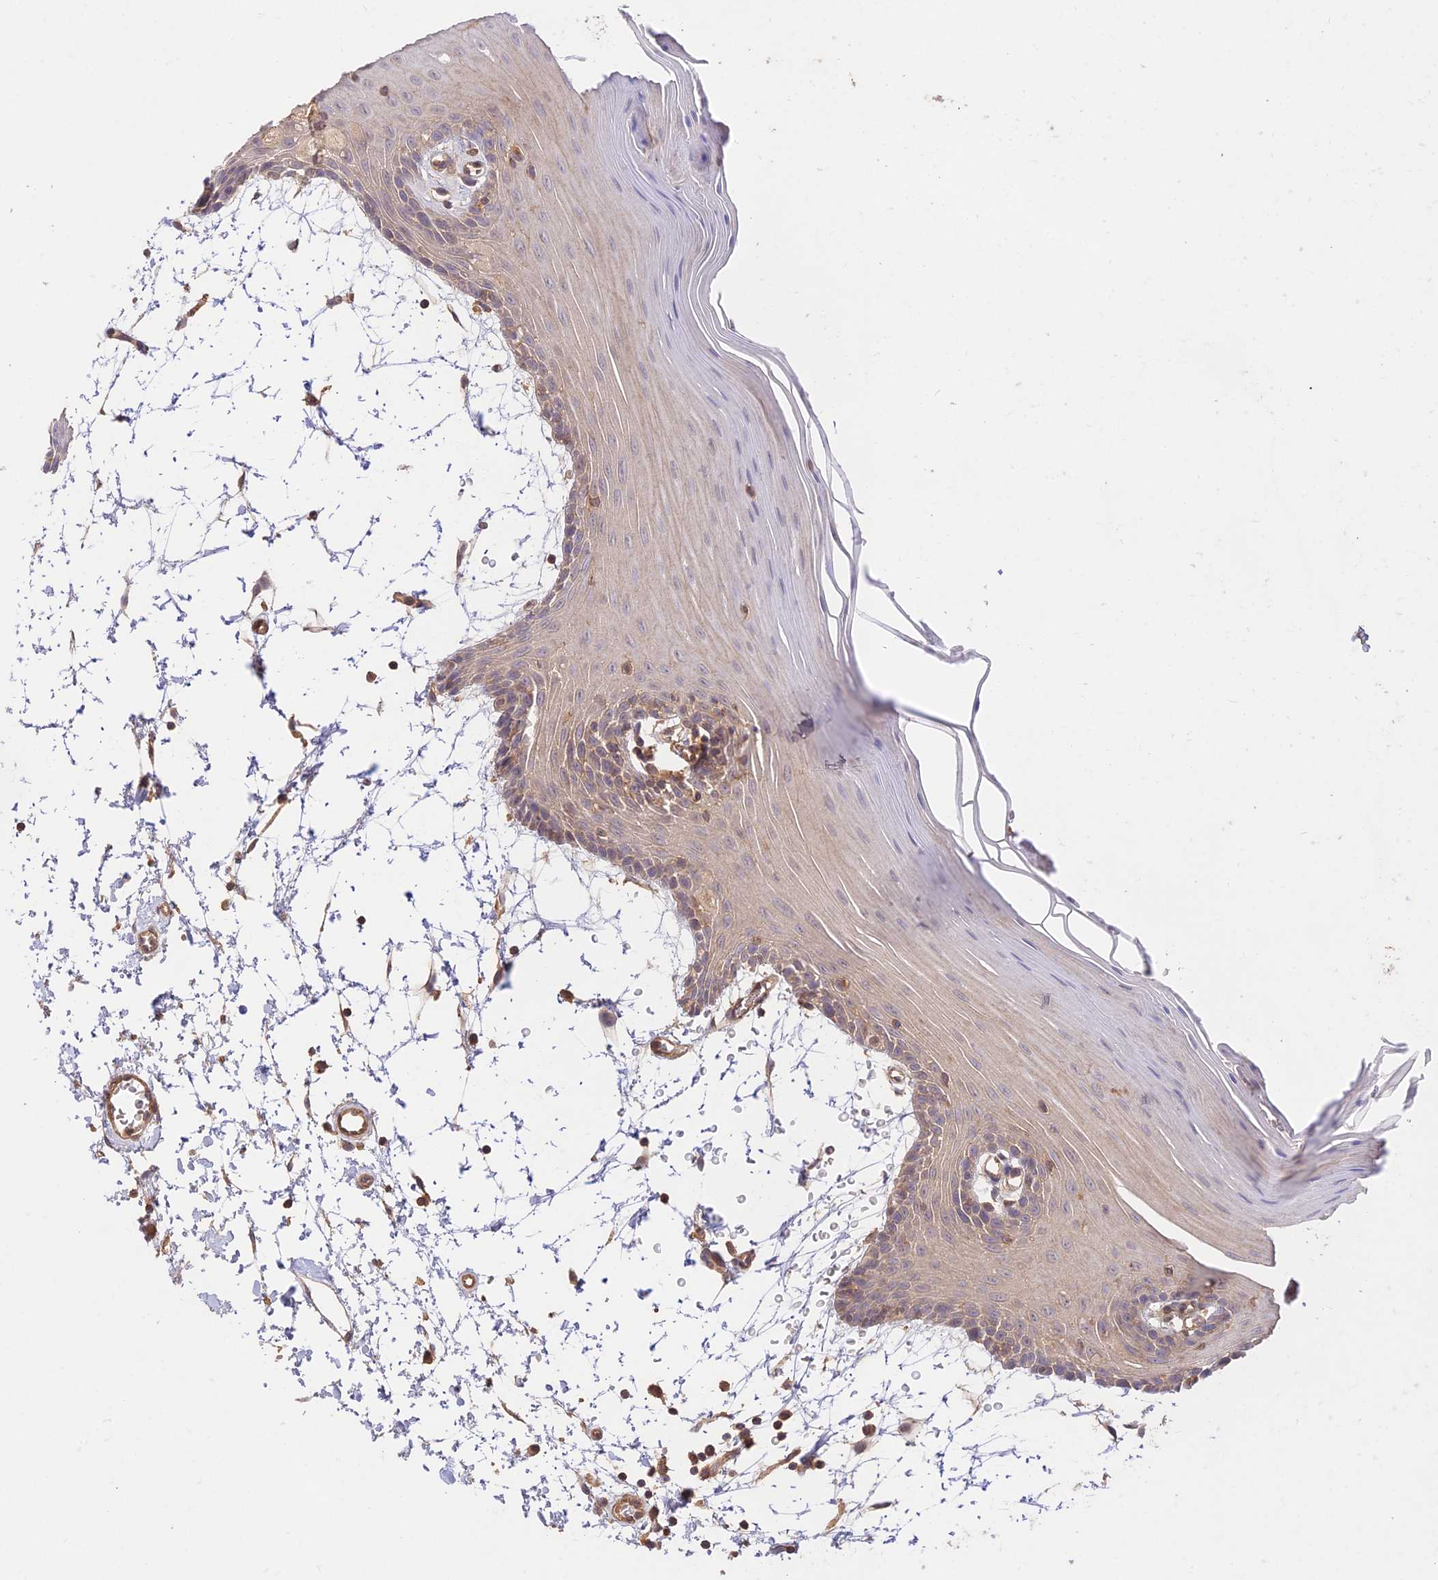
{"staining": {"intensity": "weak", "quantity": "25%-75%", "location": "cytoplasmic/membranous"}, "tissue": "oral mucosa", "cell_type": "Squamous epithelial cells", "image_type": "normal", "snomed": [{"axis": "morphology", "description": "Normal tissue, NOS"}, {"axis": "topography", "description": "Skeletal muscle"}, {"axis": "topography", "description": "Oral tissue"}, {"axis": "topography", "description": "Salivary gland"}, {"axis": "topography", "description": "Peripheral nerve tissue"}], "caption": "Weak cytoplasmic/membranous staining is identified in about 25%-75% of squamous epithelial cells in normal oral mucosa. The protein is stained brown, and the nuclei are stained in blue (DAB IHC with brightfield microscopy, high magnification).", "gene": "CLCF1", "patient": {"sex": "male", "age": 54}}